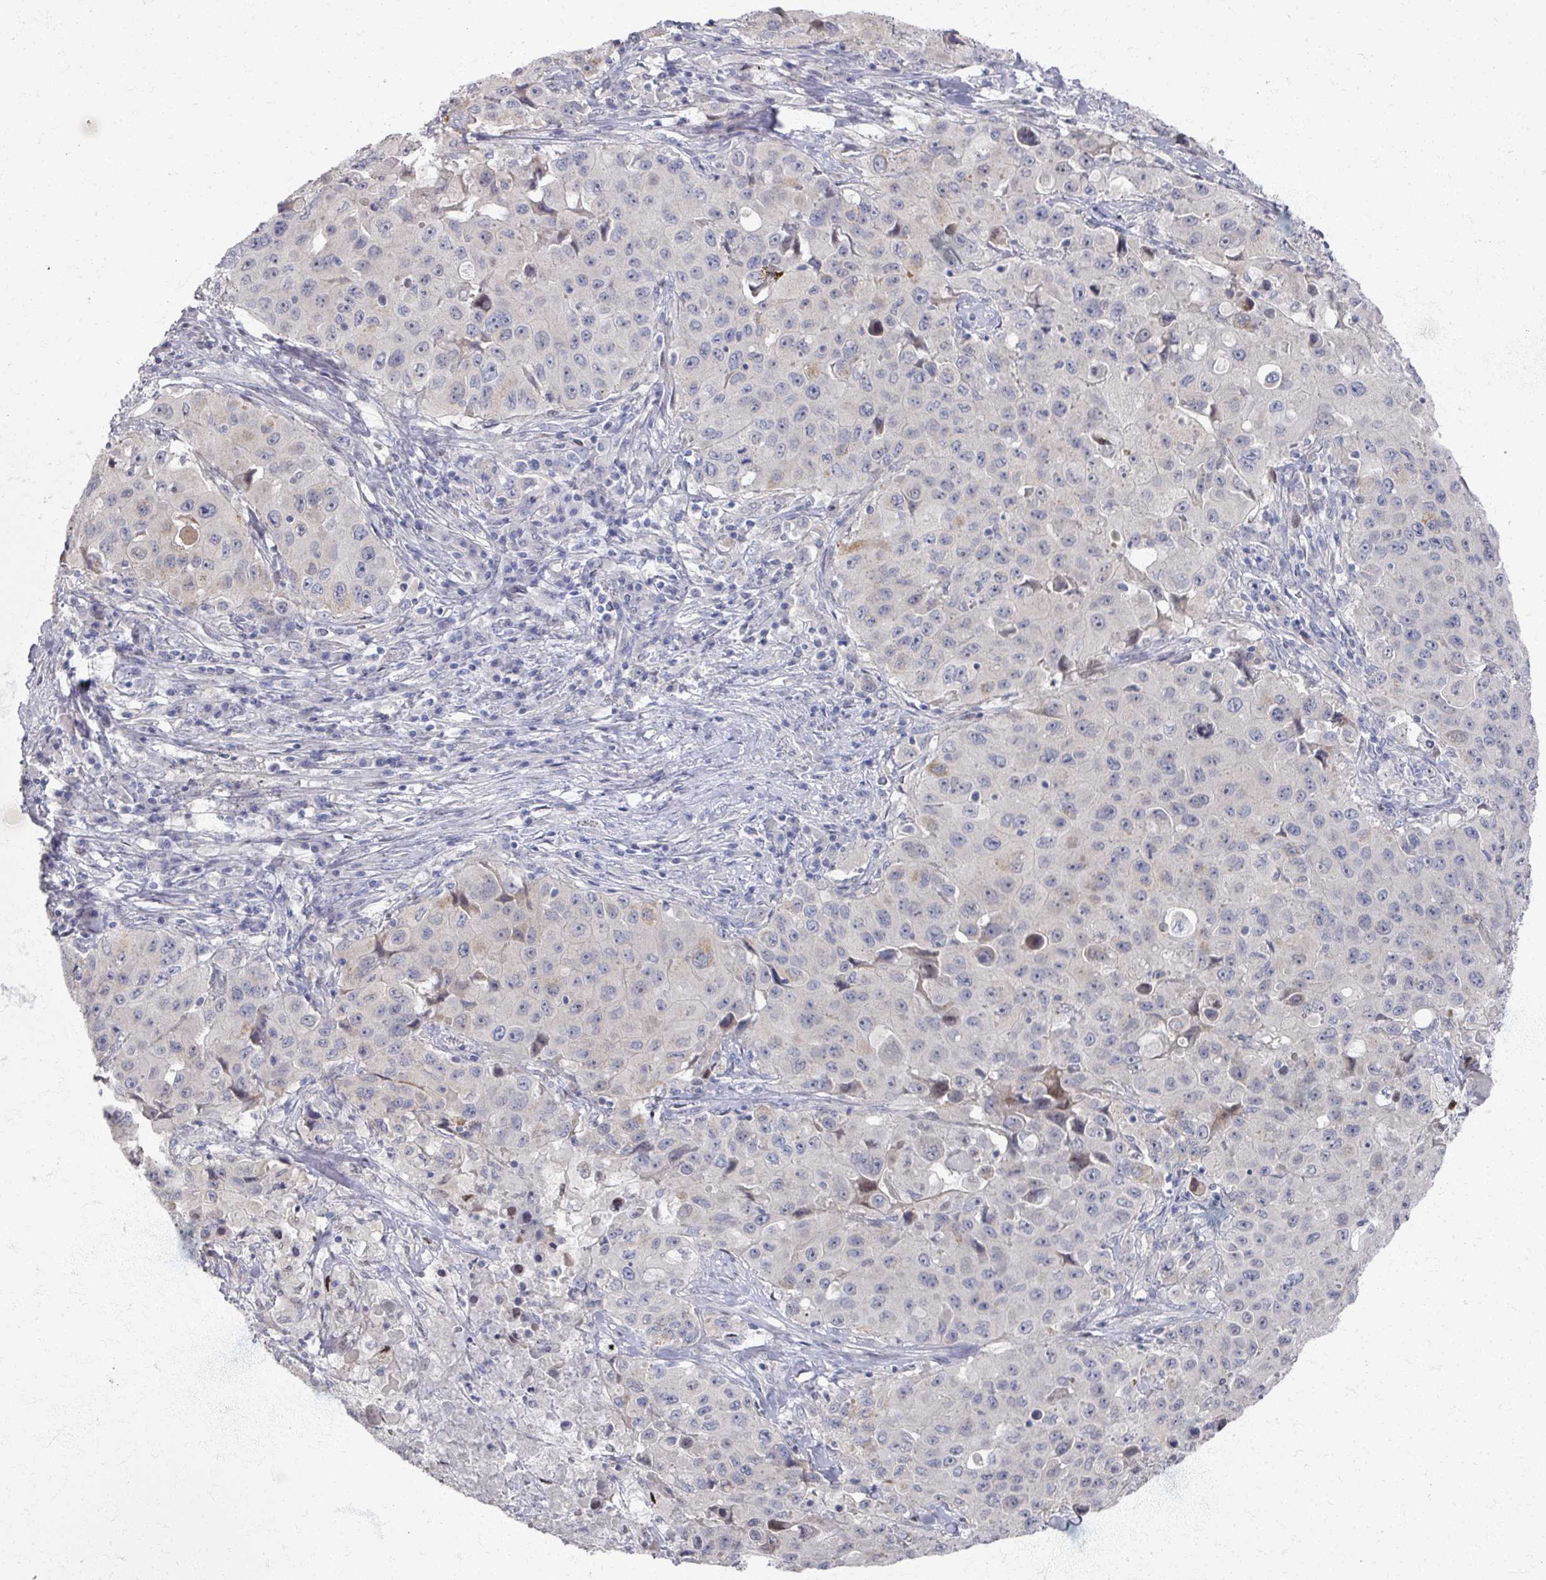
{"staining": {"intensity": "negative", "quantity": "none", "location": "none"}, "tissue": "lung cancer", "cell_type": "Tumor cells", "image_type": "cancer", "snomed": [{"axis": "morphology", "description": "Squamous cell carcinoma, NOS"}, {"axis": "topography", "description": "Lung"}], "caption": "The micrograph shows no significant positivity in tumor cells of squamous cell carcinoma (lung).", "gene": "TTYH3", "patient": {"sex": "male", "age": 63}}